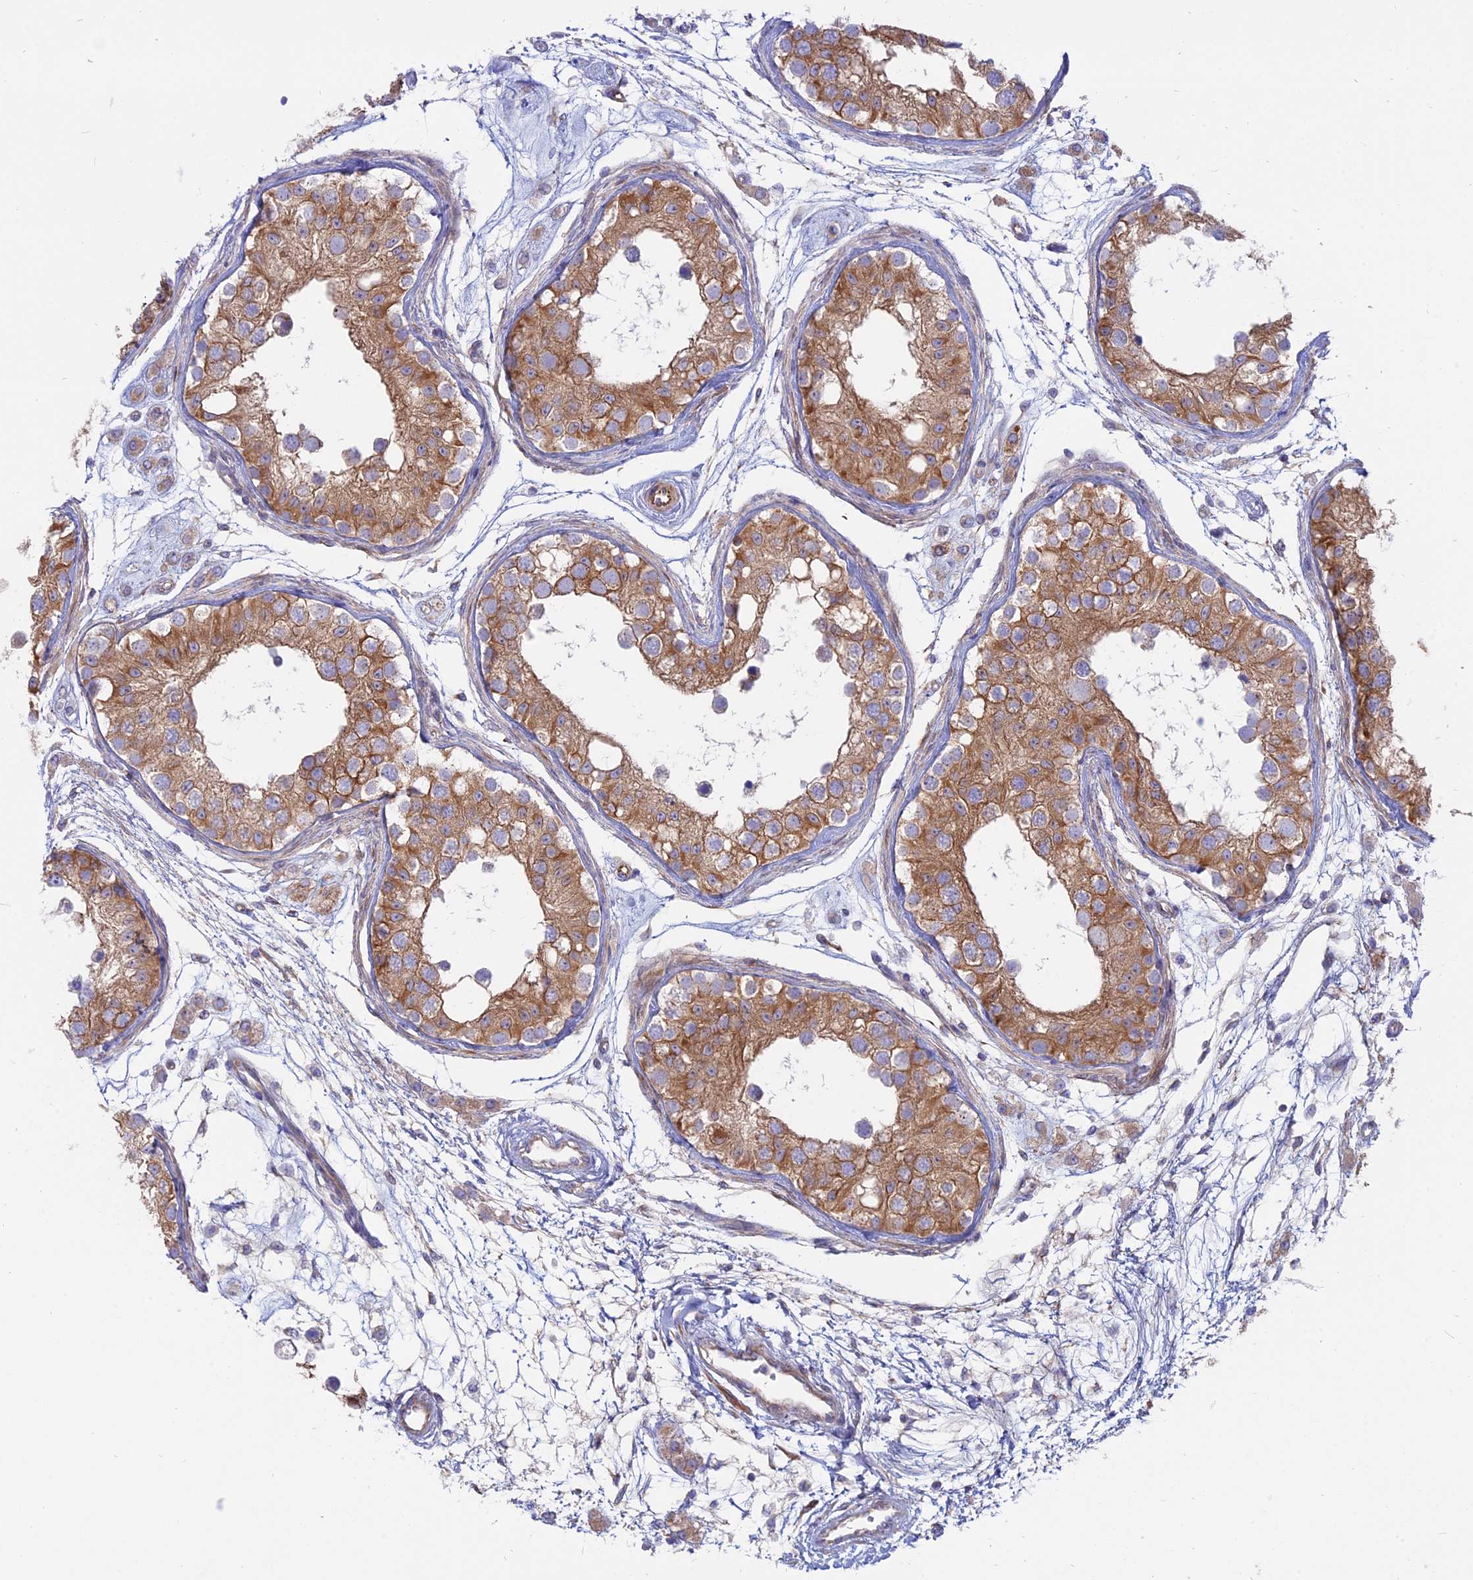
{"staining": {"intensity": "moderate", "quantity": ">75%", "location": "cytoplasmic/membranous"}, "tissue": "testis", "cell_type": "Cells in seminiferous ducts", "image_type": "normal", "snomed": [{"axis": "morphology", "description": "Normal tissue, NOS"}, {"axis": "morphology", "description": "Adenocarcinoma, metastatic, NOS"}, {"axis": "topography", "description": "Testis"}], "caption": "The immunohistochemical stain highlights moderate cytoplasmic/membranous expression in cells in seminiferous ducts of unremarkable testis.", "gene": "MYO5B", "patient": {"sex": "male", "age": 26}}